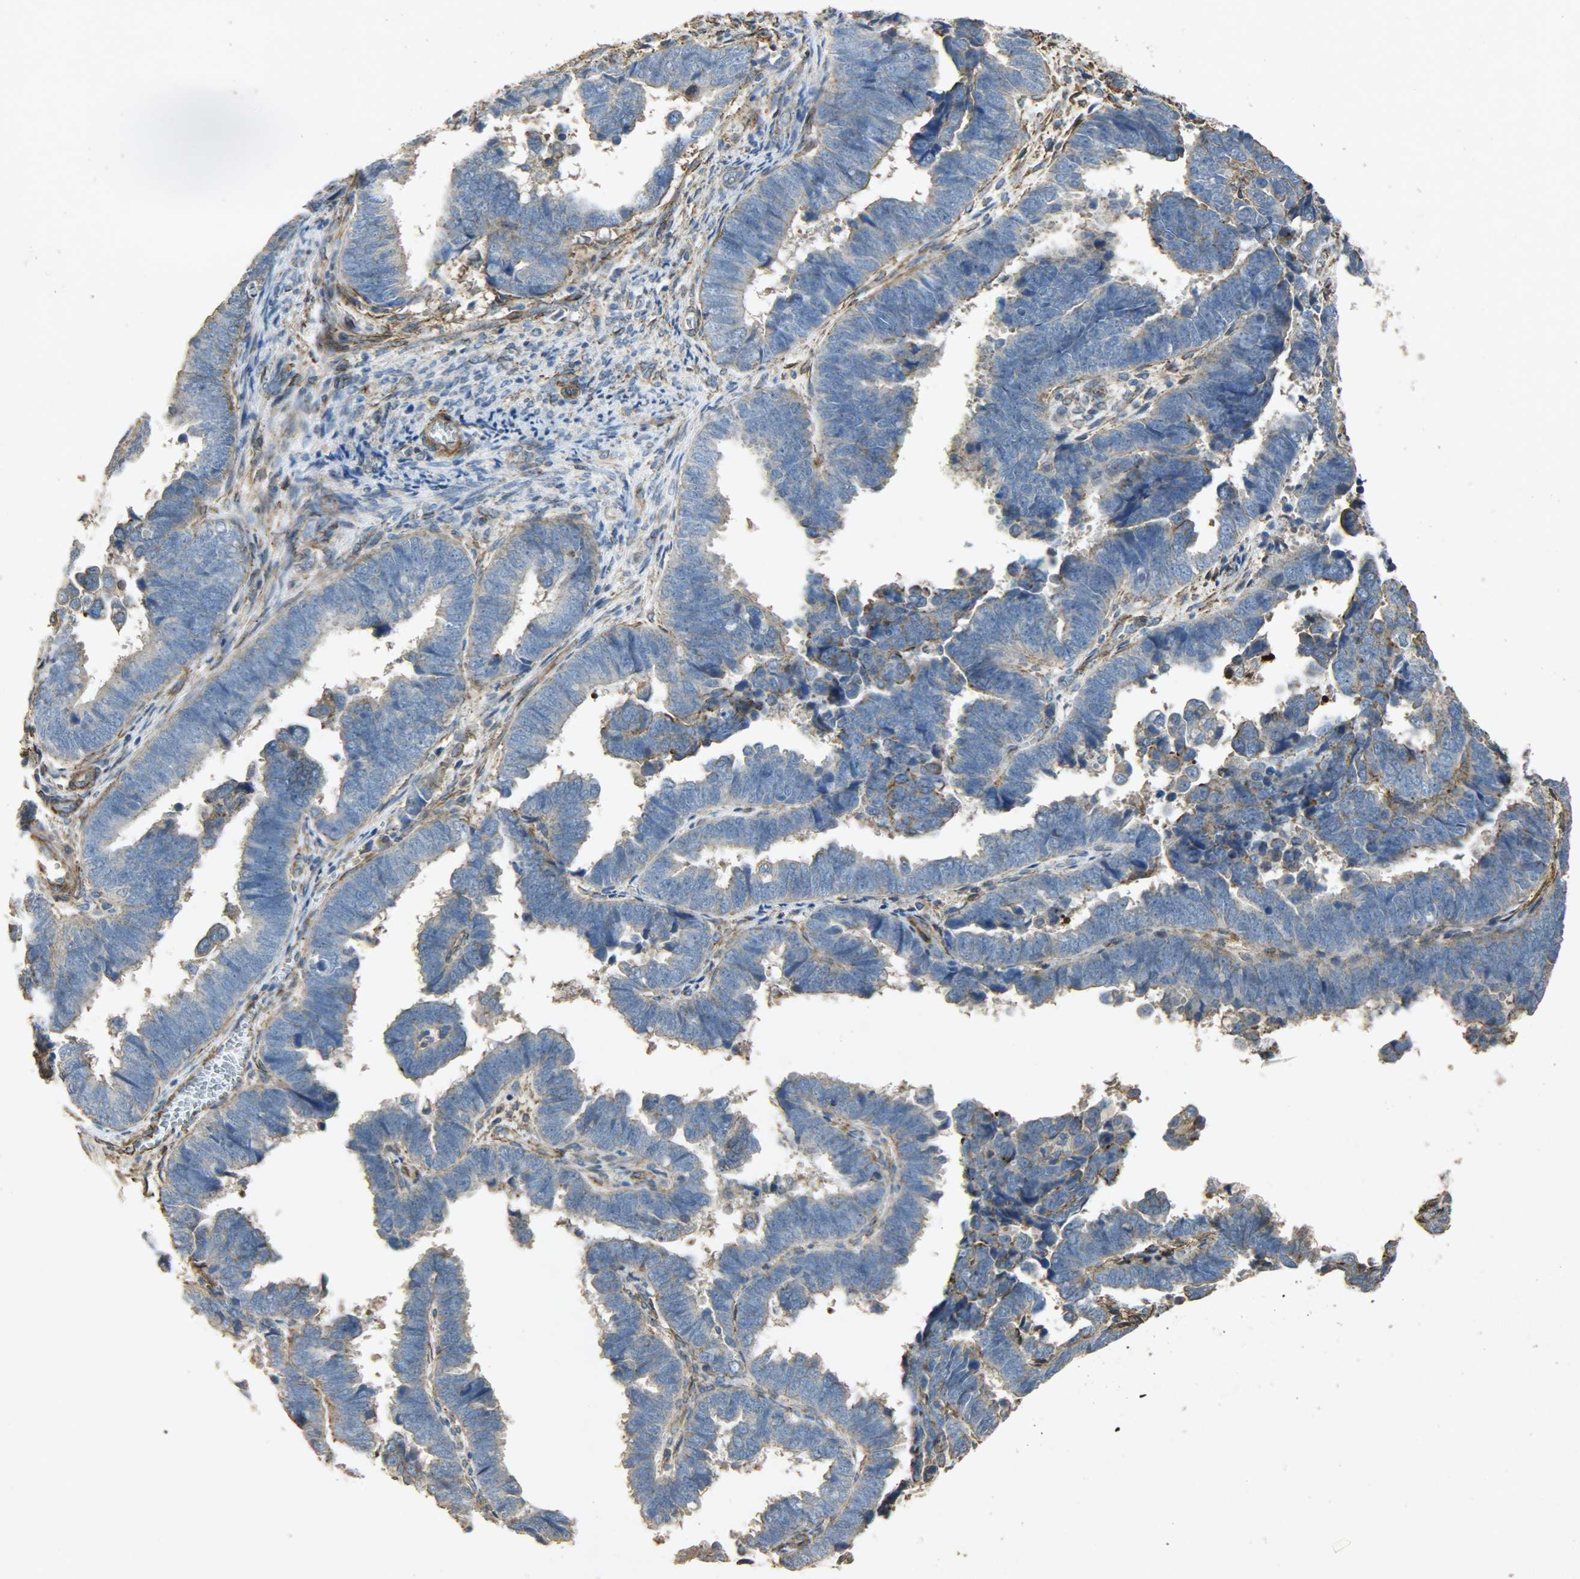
{"staining": {"intensity": "negative", "quantity": "none", "location": "none"}, "tissue": "endometrial cancer", "cell_type": "Tumor cells", "image_type": "cancer", "snomed": [{"axis": "morphology", "description": "Adenocarcinoma, NOS"}, {"axis": "topography", "description": "Endometrium"}], "caption": "A high-resolution image shows immunohistochemistry (IHC) staining of endometrial cancer, which reveals no significant positivity in tumor cells. (DAB (3,3'-diaminobenzidine) immunohistochemistry (IHC) with hematoxylin counter stain).", "gene": "TPM4", "patient": {"sex": "female", "age": 75}}